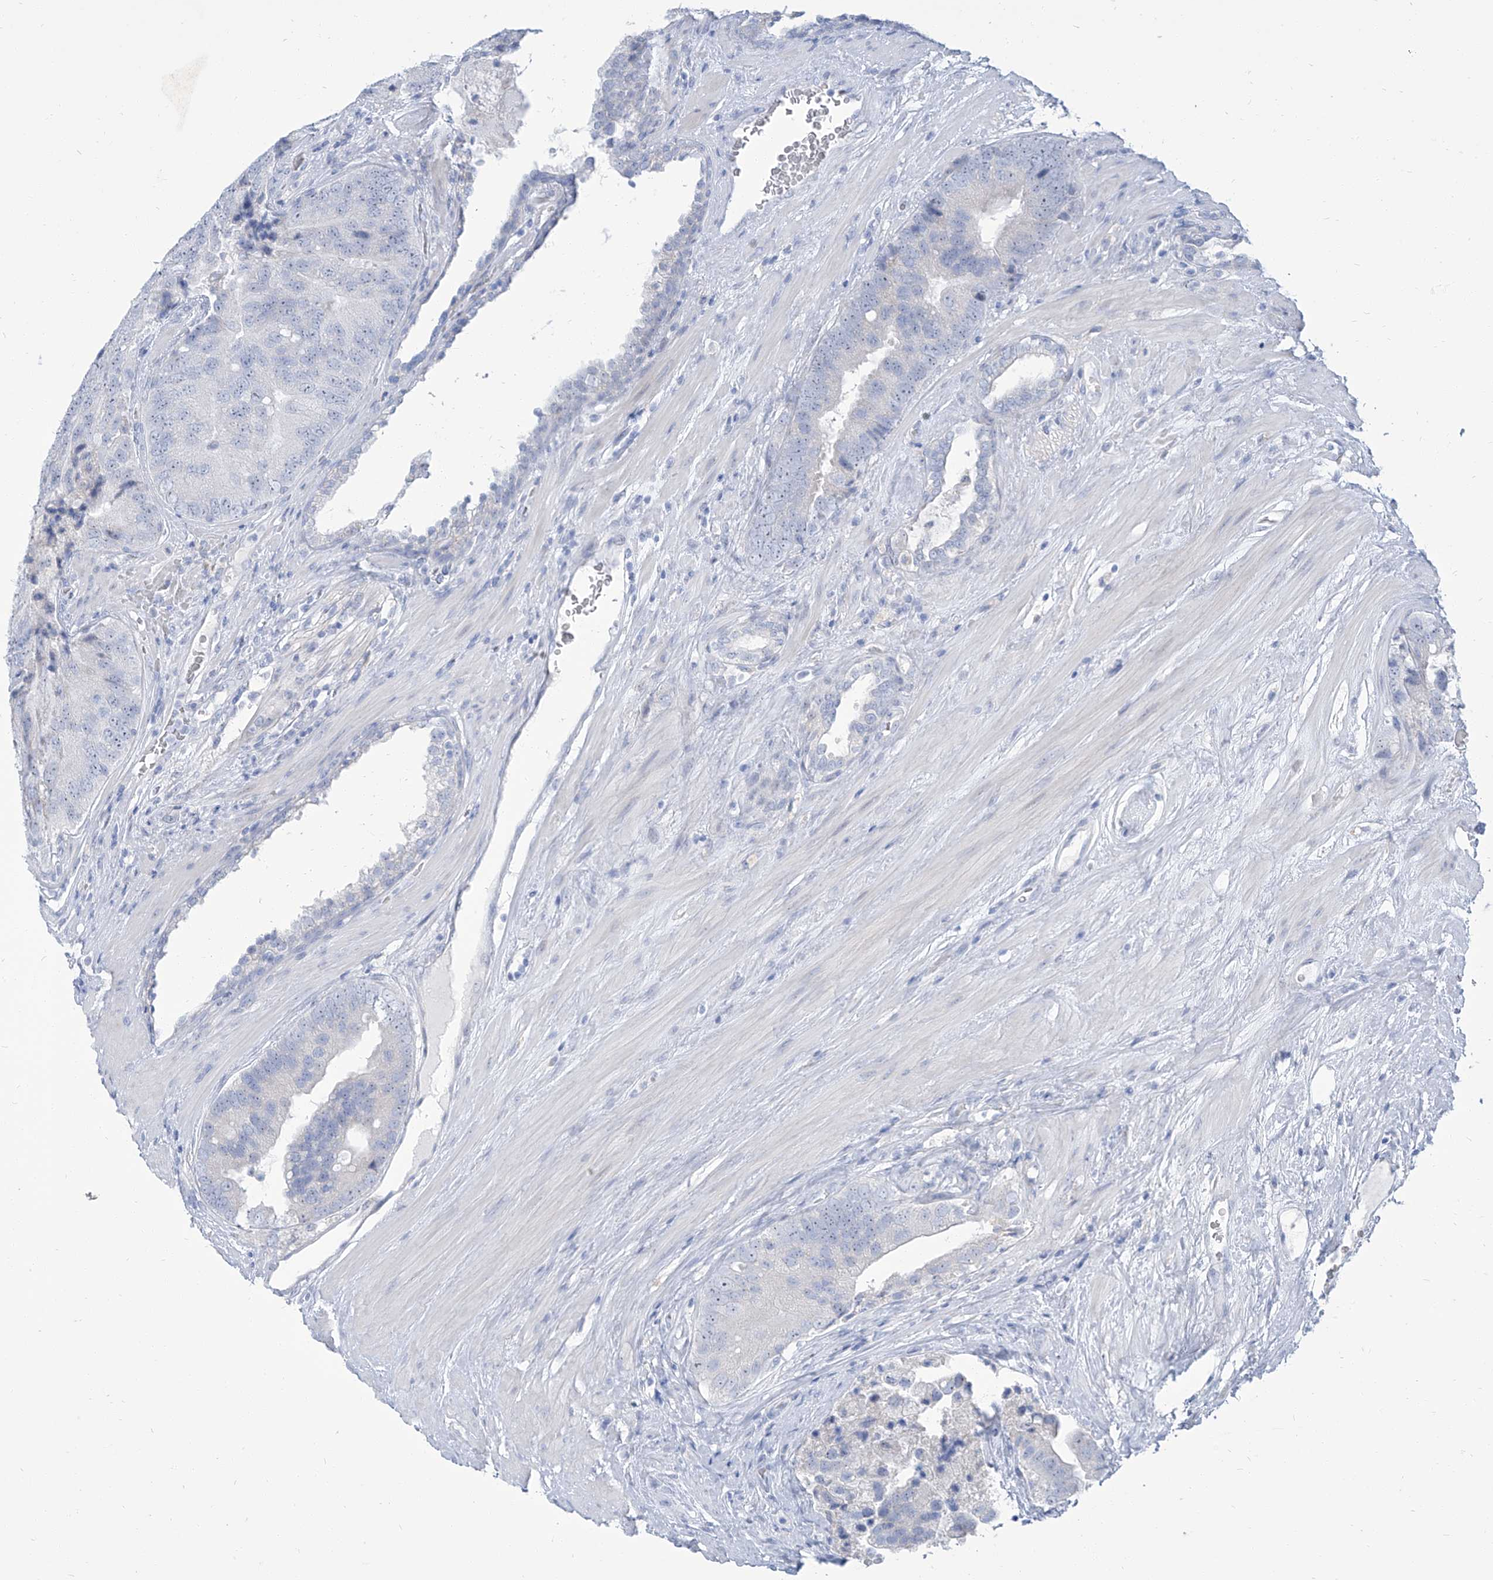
{"staining": {"intensity": "negative", "quantity": "none", "location": "none"}, "tissue": "prostate cancer", "cell_type": "Tumor cells", "image_type": "cancer", "snomed": [{"axis": "morphology", "description": "Adenocarcinoma, High grade"}, {"axis": "topography", "description": "Prostate"}], "caption": "Micrograph shows no protein positivity in tumor cells of prostate cancer (high-grade adenocarcinoma) tissue.", "gene": "TXLNB", "patient": {"sex": "male", "age": 70}}